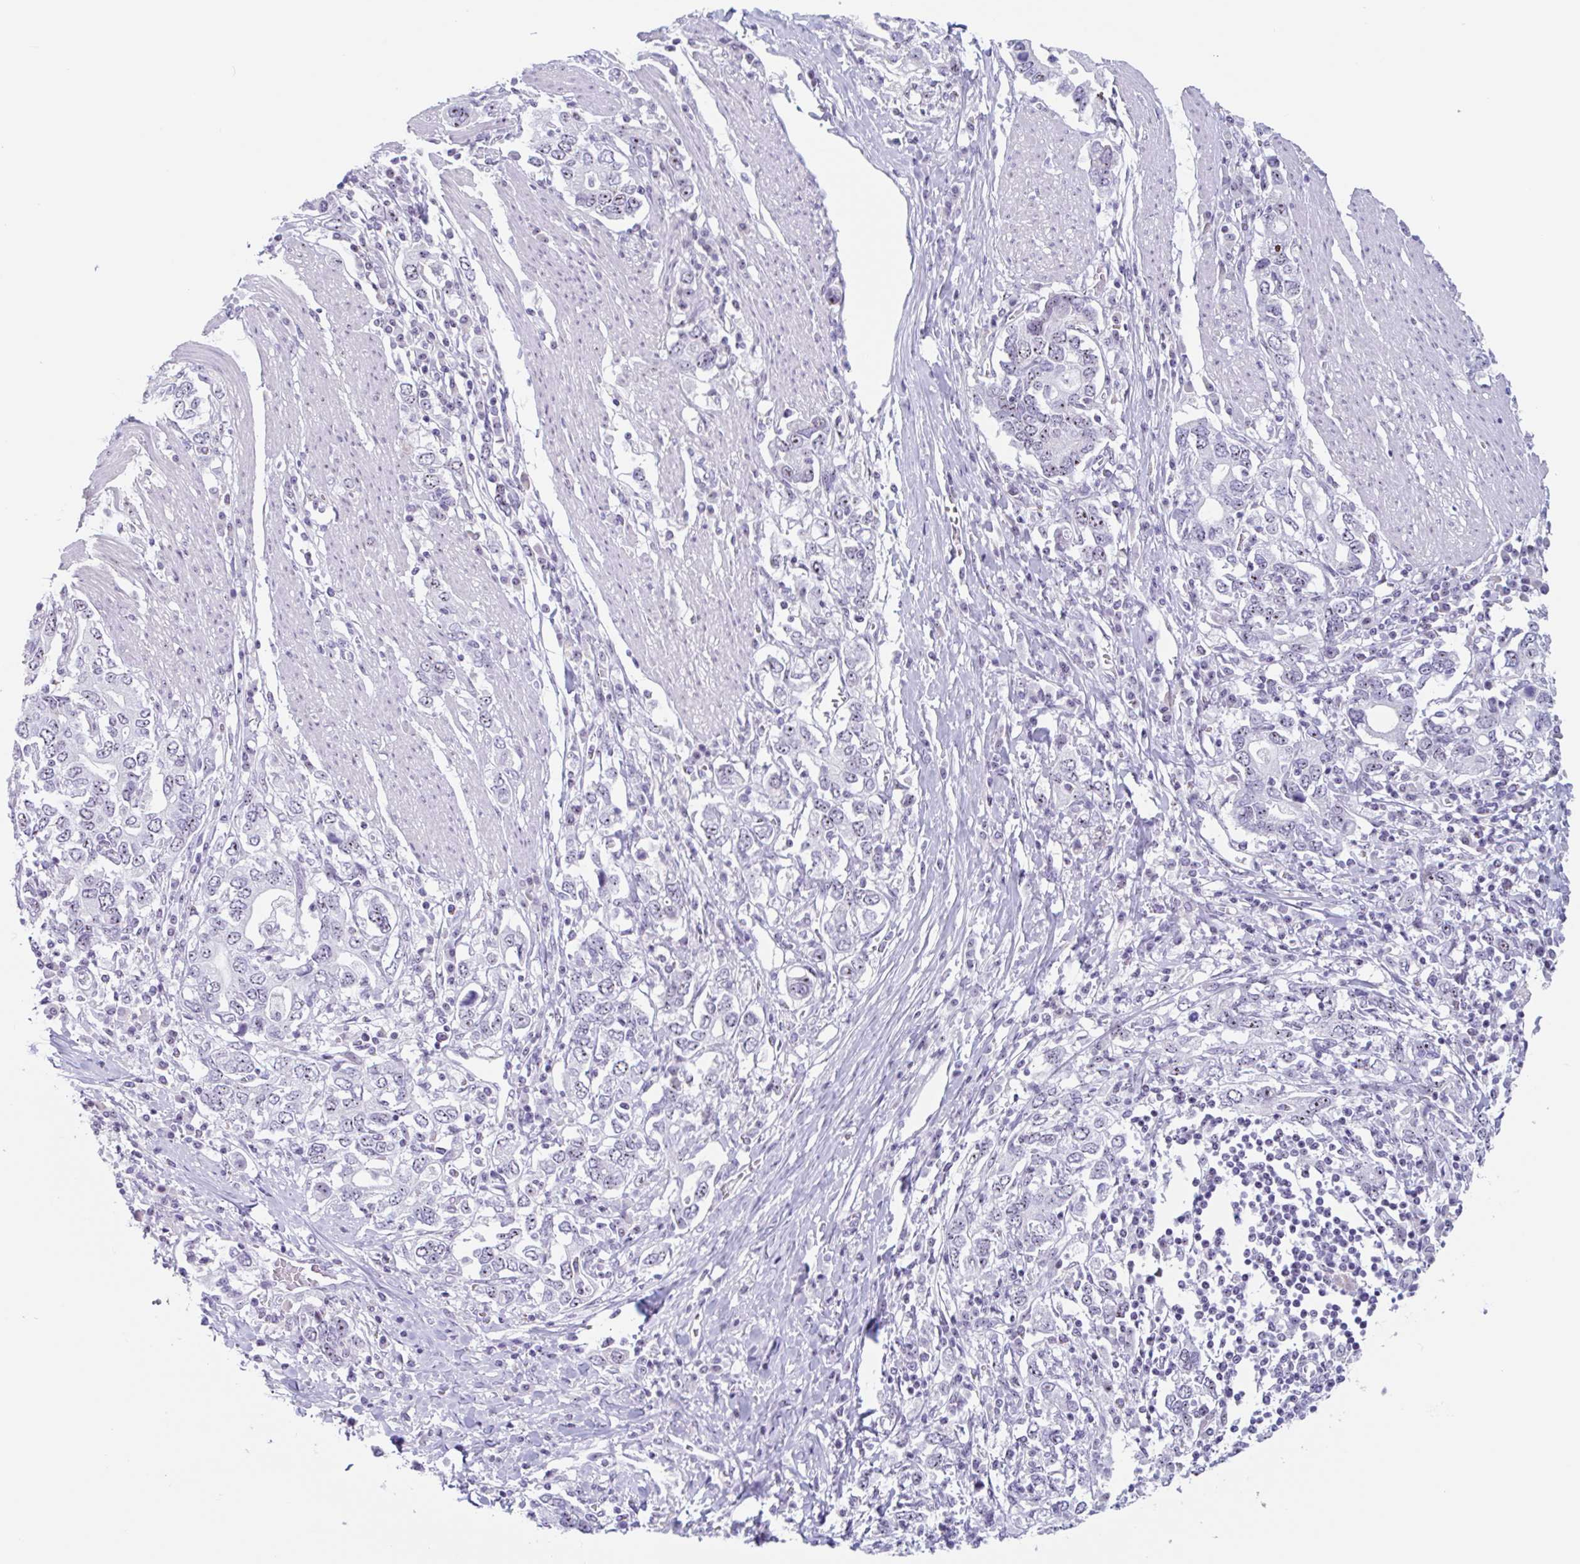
{"staining": {"intensity": "weak", "quantity": "<25%", "location": "nuclear"}, "tissue": "stomach cancer", "cell_type": "Tumor cells", "image_type": "cancer", "snomed": [{"axis": "morphology", "description": "Adenocarcinoma, NOS"}, {"axis": "topography", "description": "Stomach, upper"}, {"axis": "topography", "description": "Stomach"}], "caption": "Tumor cells show no significant protein staining in stomach cancer (adenocarcinoma).", "gene": "LENG9", "patient": {"sex": "male", "age": 62}}